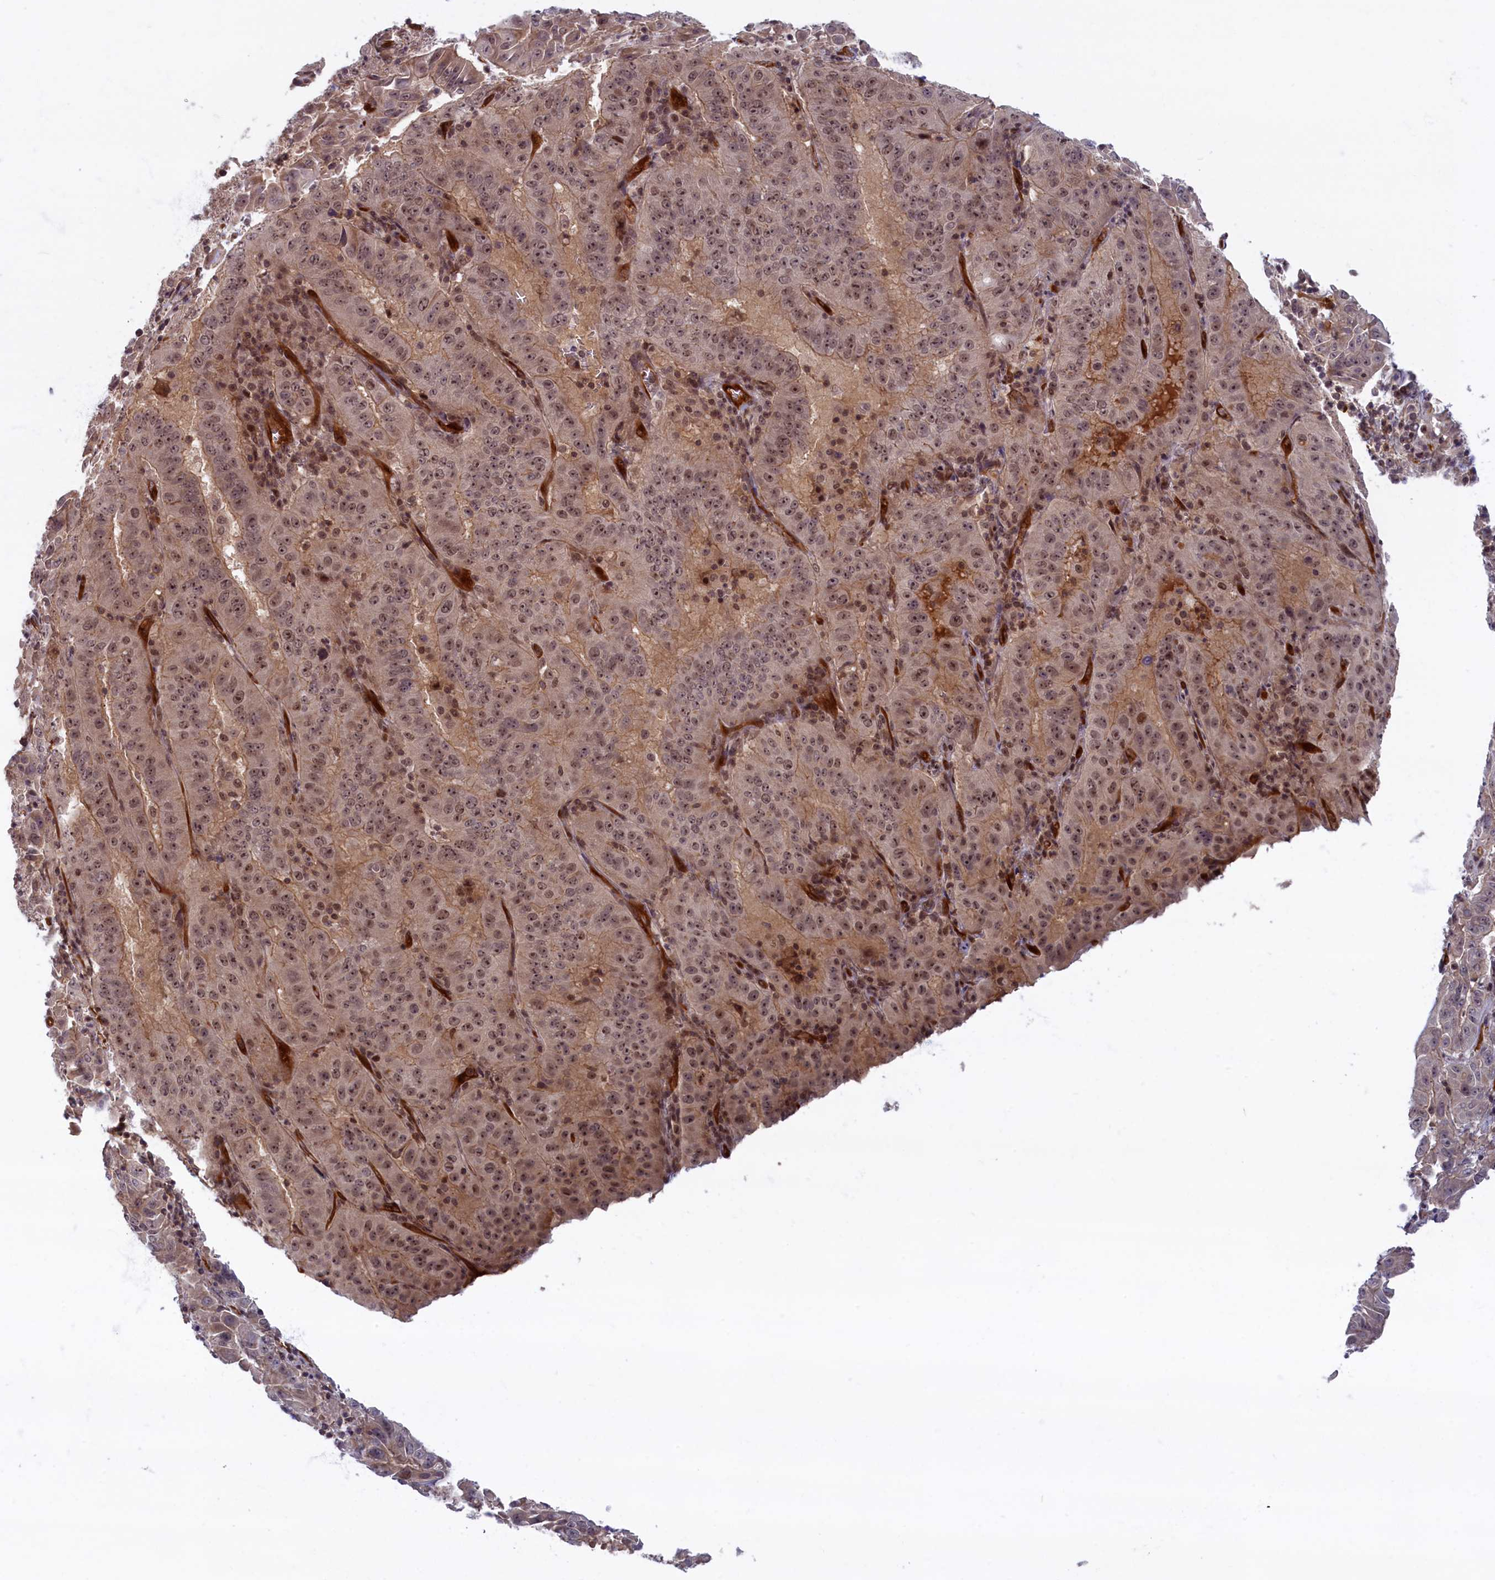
{"staining": {"intensity": "moderate", "quantity": "25%-75%", "location": "cytoplasmic/membranous,nuclear"}, "tissue": "pancreatic cancer", "cell_type": "Tumor cells", "image_type": "cancer", "snomed": [{"axis": "morphology", "description": "Adenocarcinoma, NOS"}, {"axis": "topography", "description": "Pancreas"}], "caption": "This photomicrograph displays immunohistochemistry (IHC) staining of pancreatic cancer (adenocarcinoma), with medium moderate cytoplasmic/membranous and nuclear staining in about 25%-75% of tumor cells.", "gene": "SNRK", "patient": {"sex": "male", "age": 63}}